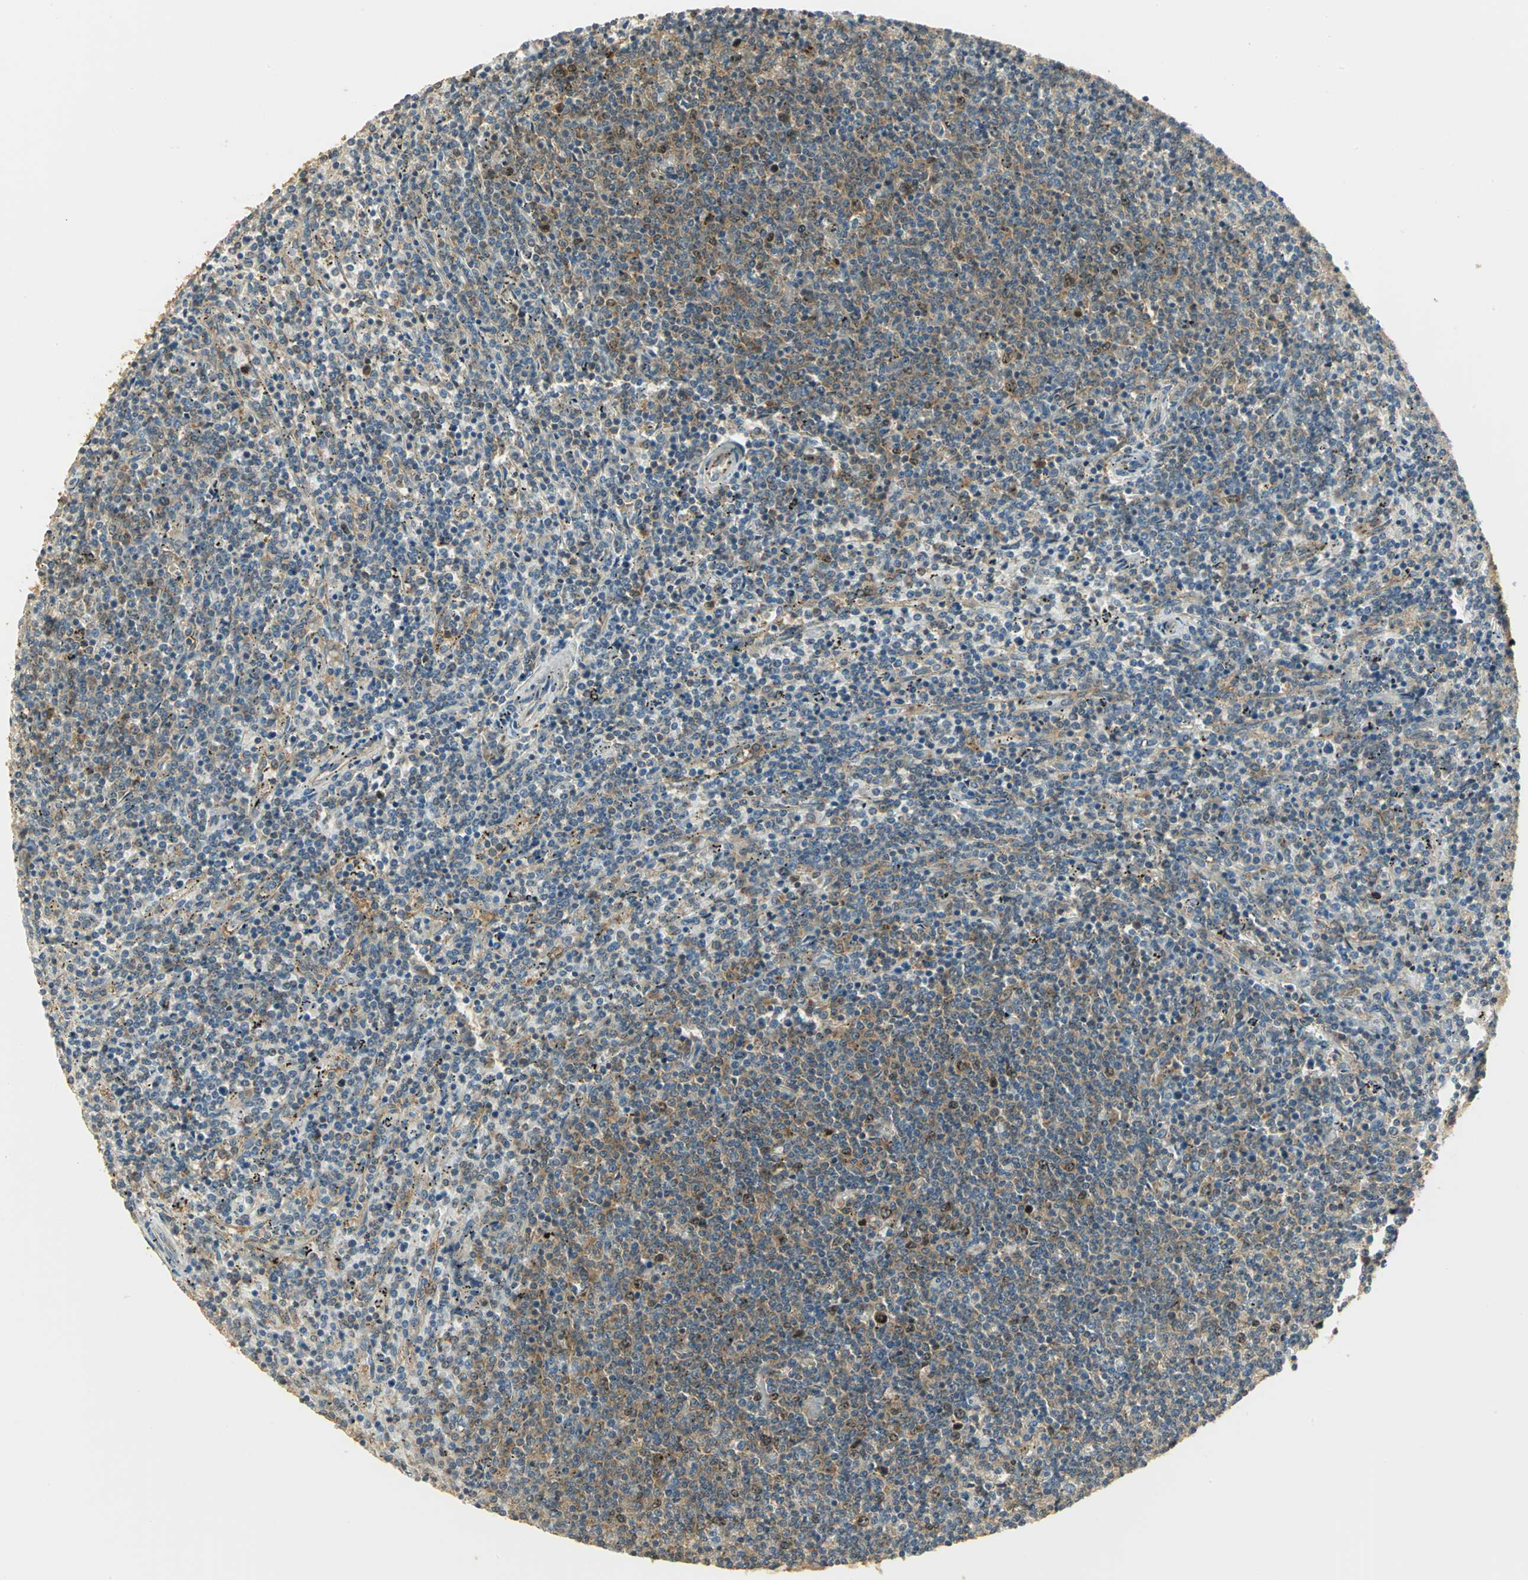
{"staining": {"intensity": "moderate", "quantity": "25%-75%", "location": "cytoplasmic/membranous,nuclear"}, "tissue": "lymphoma", "cell_type": "Tumor cells", "image_type": "cancer", "snomed": [{"axis": "morphology", "description": "Malignant lymphoma, non-Hodgkin's type, Low grade"}, {"axis": "topography", "description": "Spleen"}], "caption": "There is medium levels of moderate cytoplasmic/membranous and nuclear positivity in tumor cells of lymphoma, as demonstrated by immunohistochemical staining (brown color).", "gene": "RARS1", "patient": {"sex": "female", "age": 50}}